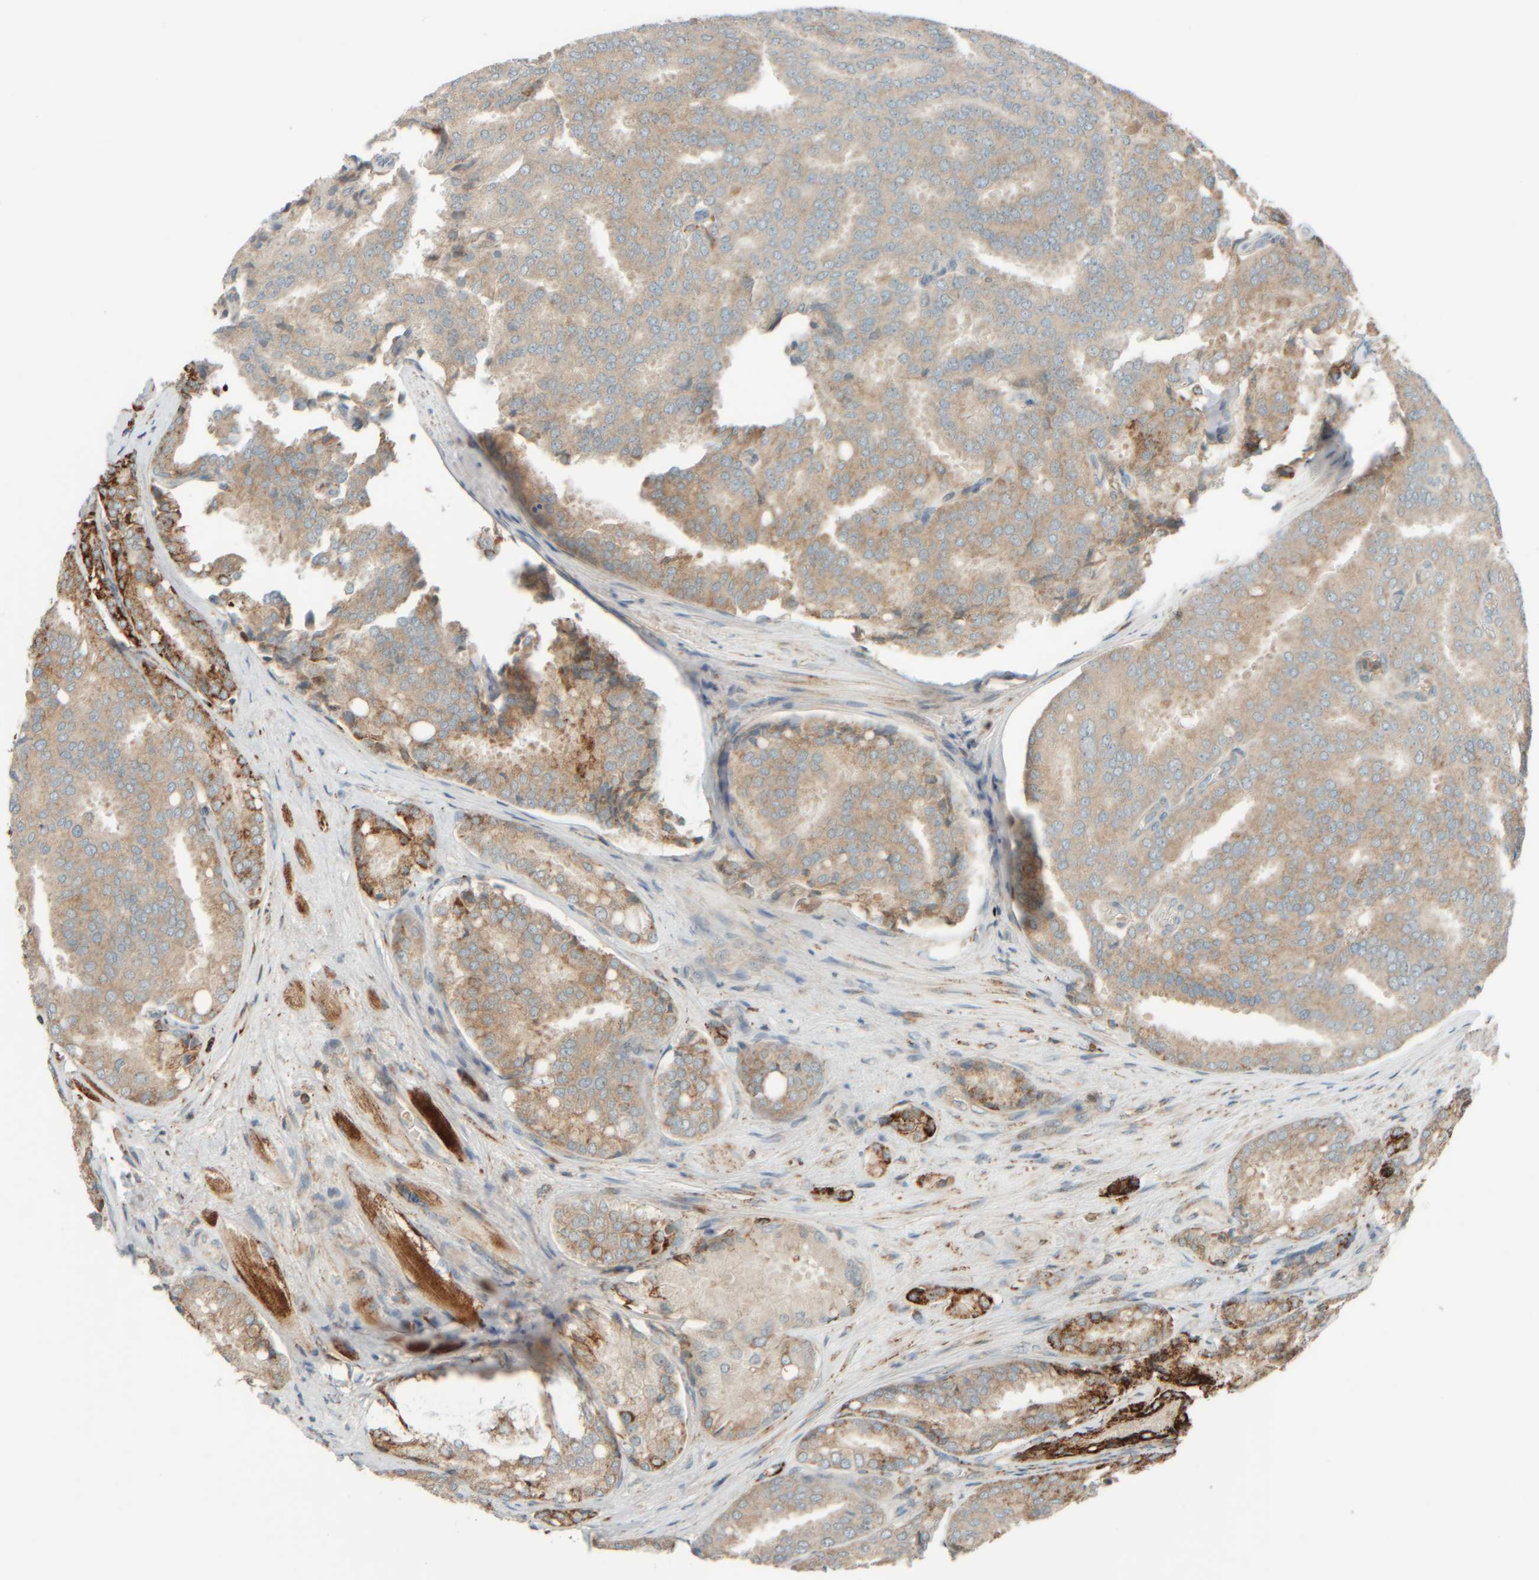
{"staining": {"intensity": "moderate", "quantity": ">75%", "location": "cytoplasmic/membranous"}, "tissue": "prostate cancer", "cell_type": "Tumor cells", "image_type": "cancer", "snomed": [{"axis": "morphology", "description": "Adenocarcinoma, High grade"}, {"axis": "topography", "description": "Prostate"}], "caption": "Prostate adenocarcinoma (high-grade) stained with DAB immunohistochemistry (IHC) exhibits medium levels of moderate cytoplasmic/membranous expression in approximately >75% of tumor cells.", "gene": "SPAG5", "patient": {"sex": "male", "age": 50}}